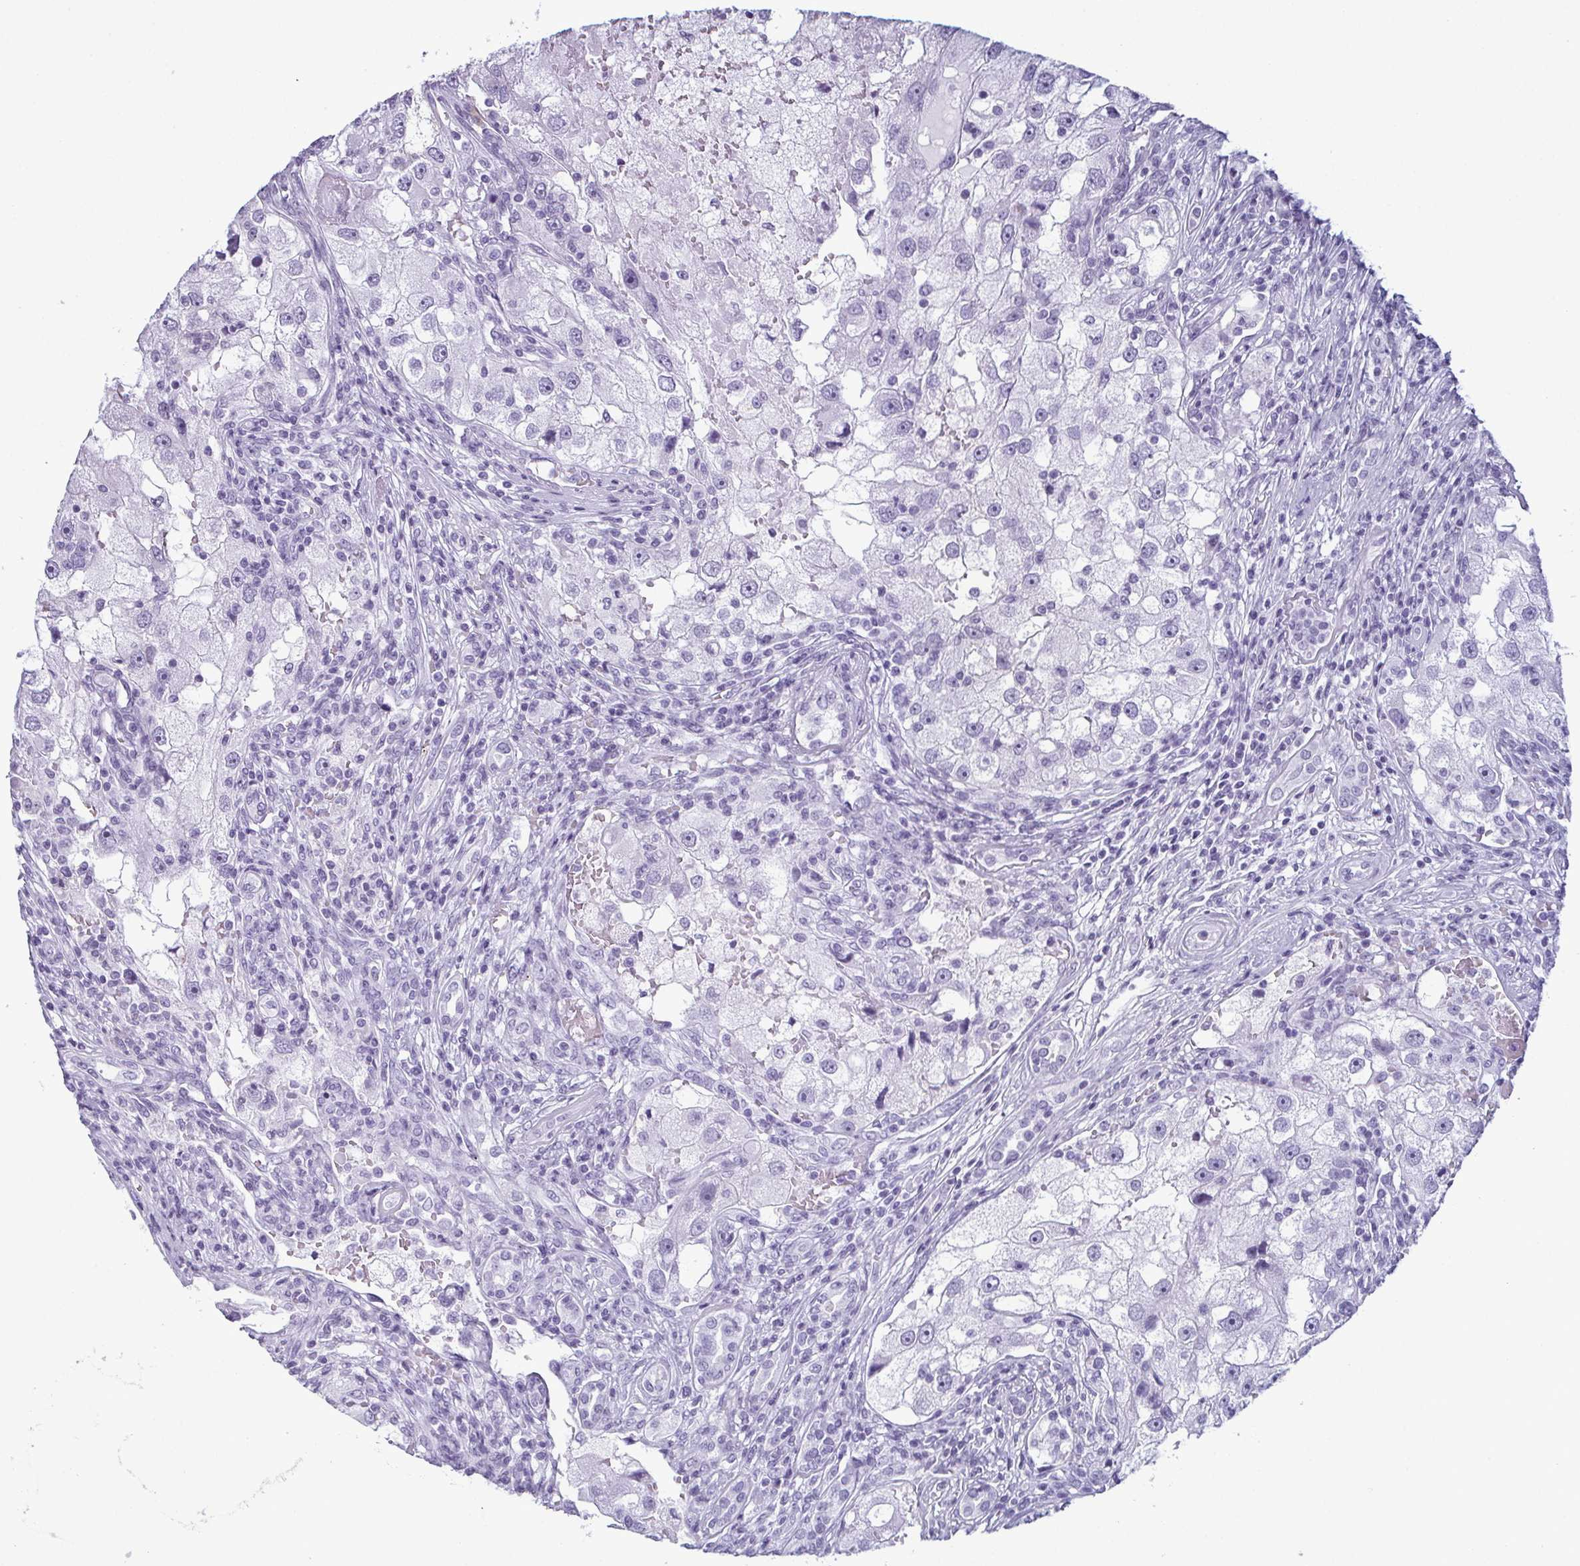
{"staining": {"intensity": "negative", "quantity": "none", "location": "none"}, "tissue": "renal cancer", "cell_type": "Tumor cells", "image_type": "cancer", "snomed": [{"axis": "morphology", "description": "Adenocarcinoma, NOS"}, {"axis": "topography", "description": "Kidney"}], "caption": "A histopathology image of renal cancer (adenocarcinoma) stained for a protein exhibits no brown staining in tumor cells. The staining is performed using DAB (3,3'-diaminobenzidine) brown chromogen with nuclei counter-stained in using hematoxylin.", "gene": "CDA", "patient": {"sex": "male", "age": 63}}